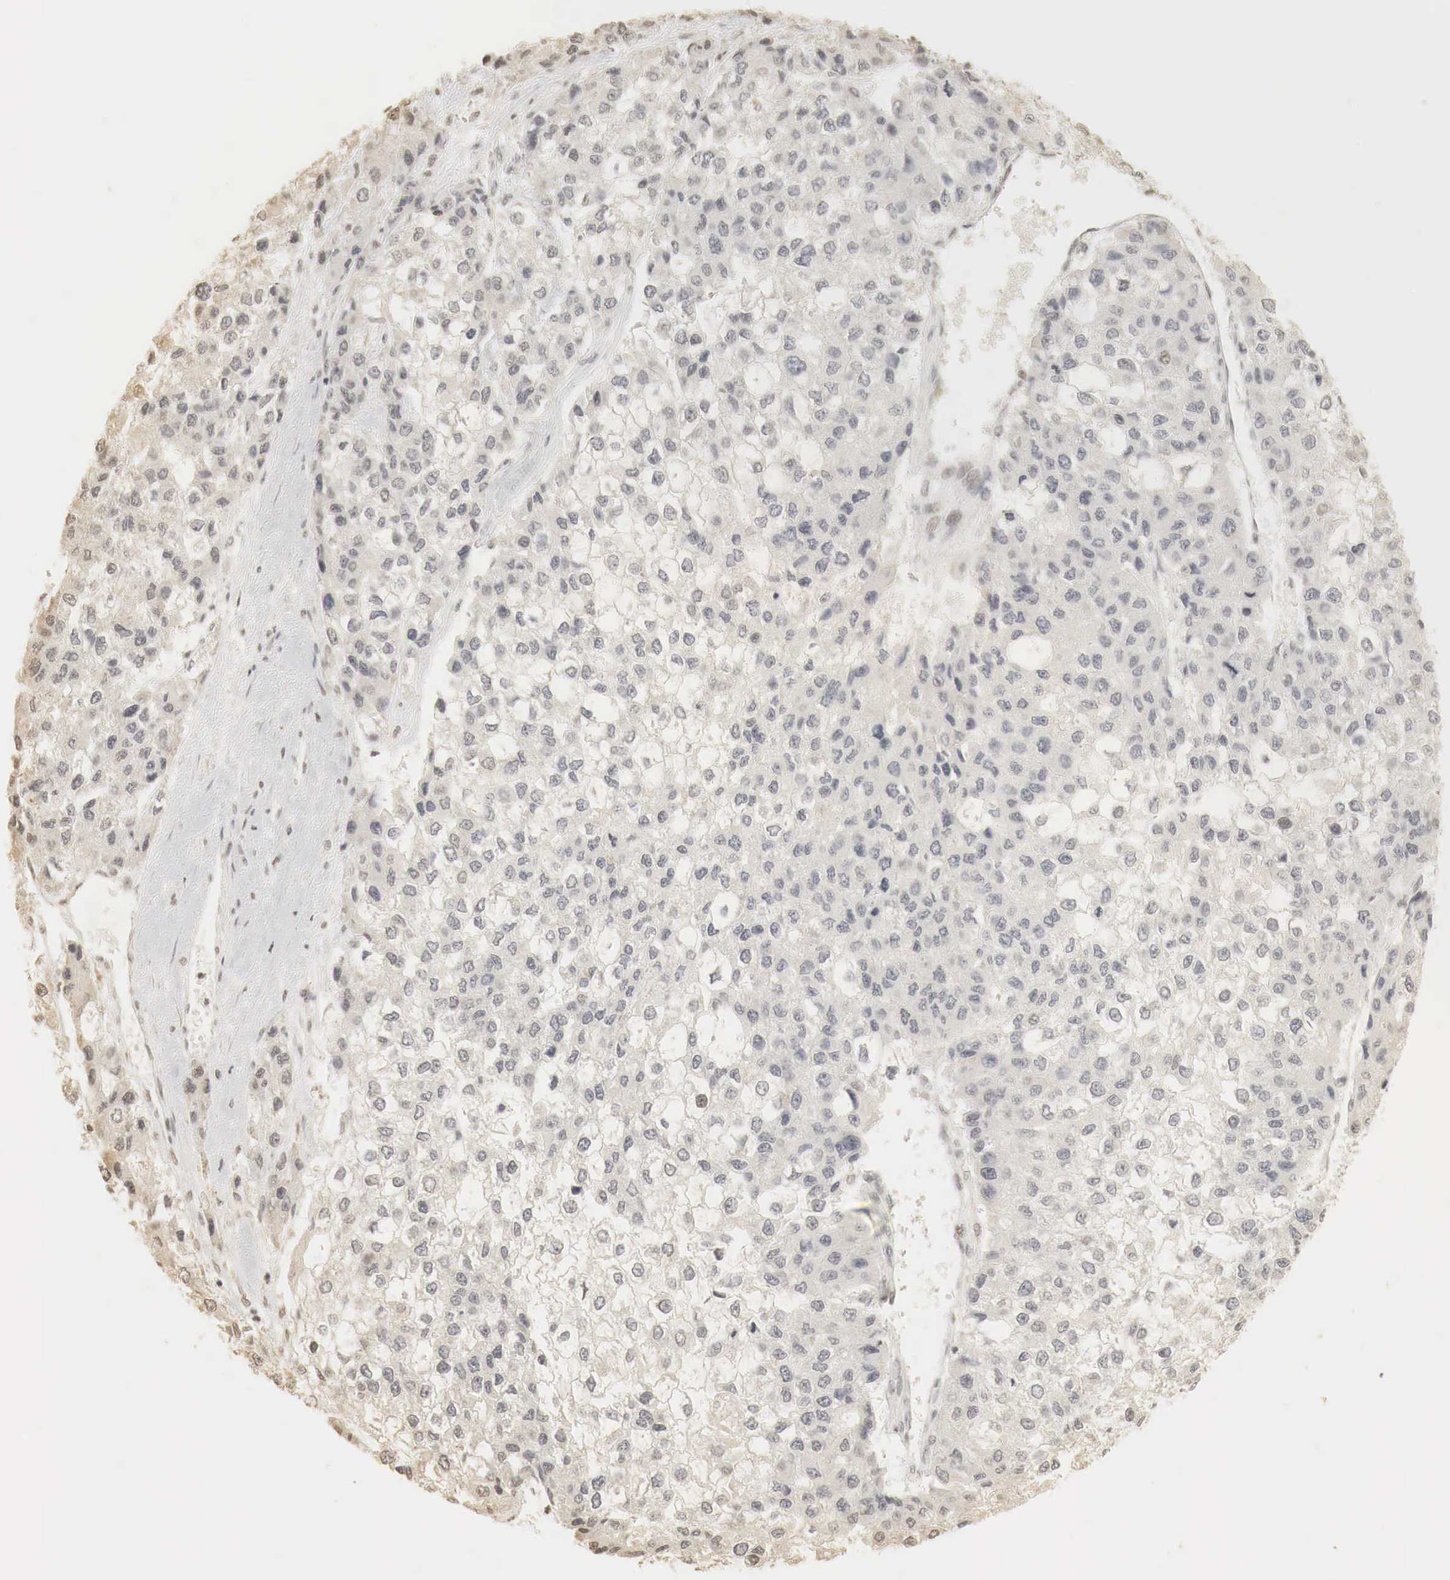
{"staining": {"intensity": "negative", "quantity": "none", "location": "none"}, "tissue": "liver cancer", "cell_type": "Tumor cells", "image_type": "cancer", "snomed": [{"axis": "morphology", "description": "Carcinoma, Hepatocellular, NOS"}, {"axis": "topography", "description": "Liver"}], "caption": "Immunohistochemistry (IHC) histopathology image of neoplastic tissue: human liver hepatocellular carcinoma stained with DAB (3,3'-diaminobenzidine) demonstrates no significant protein staining in tumor cells.", "gene": "ERBB4", "patient": {"sex": "female", "age": 66}}